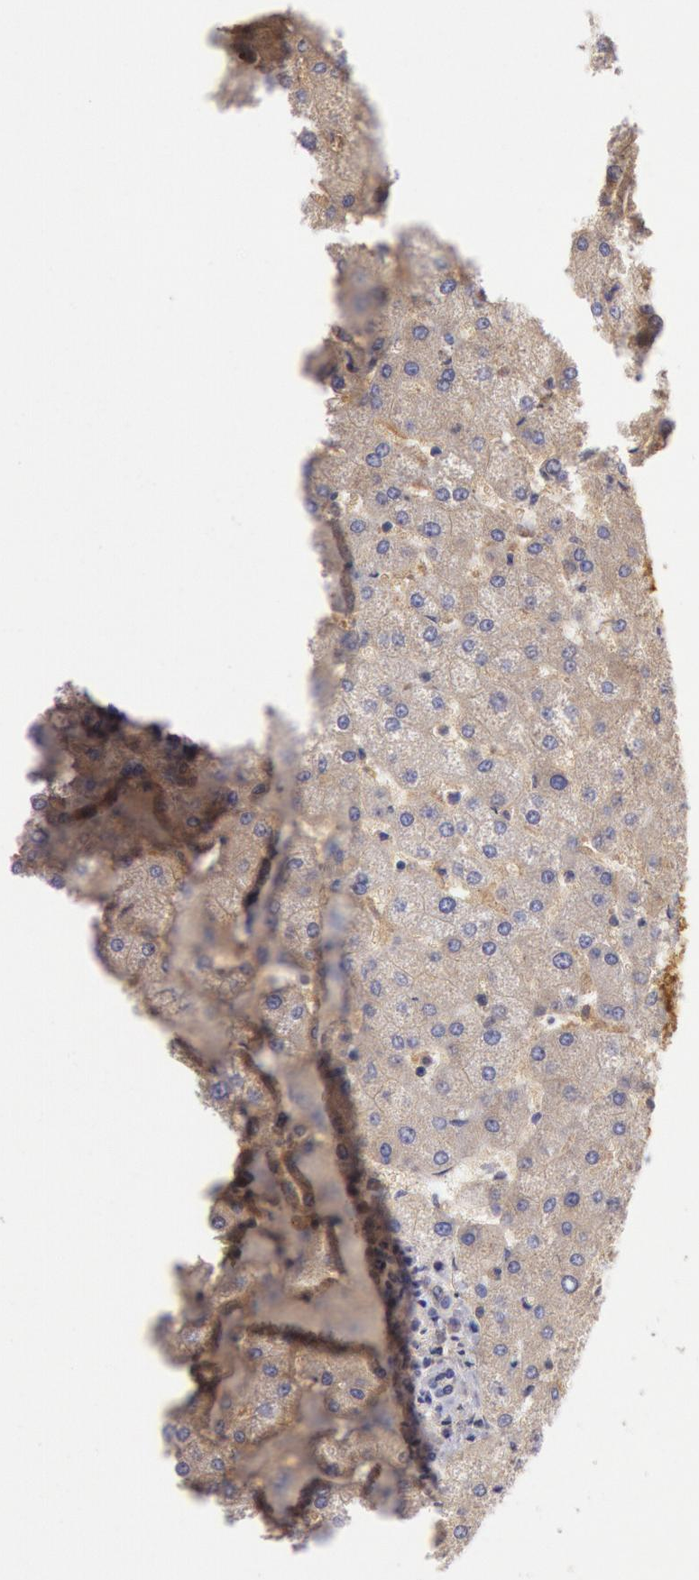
{"staining": {"intensity": "weak", "quantity": "<25%", "location": "cytoplasmic/membranous"}, "tissue": "liver", "cell_type": "Cholangiocytes", "image_type": "normal", "snomed": [{"axis": "morphology", "description": "Normal tissue, NOS"}, {"axis": "topography", "description": "Liver"}], "caption": "This is an immunohistochemistry photomicrograph of unremarkable human liver. There is no expression in cholangiocytes.", "gene": "IGHG1", "patient": {"sex": "female", "age": 32}}